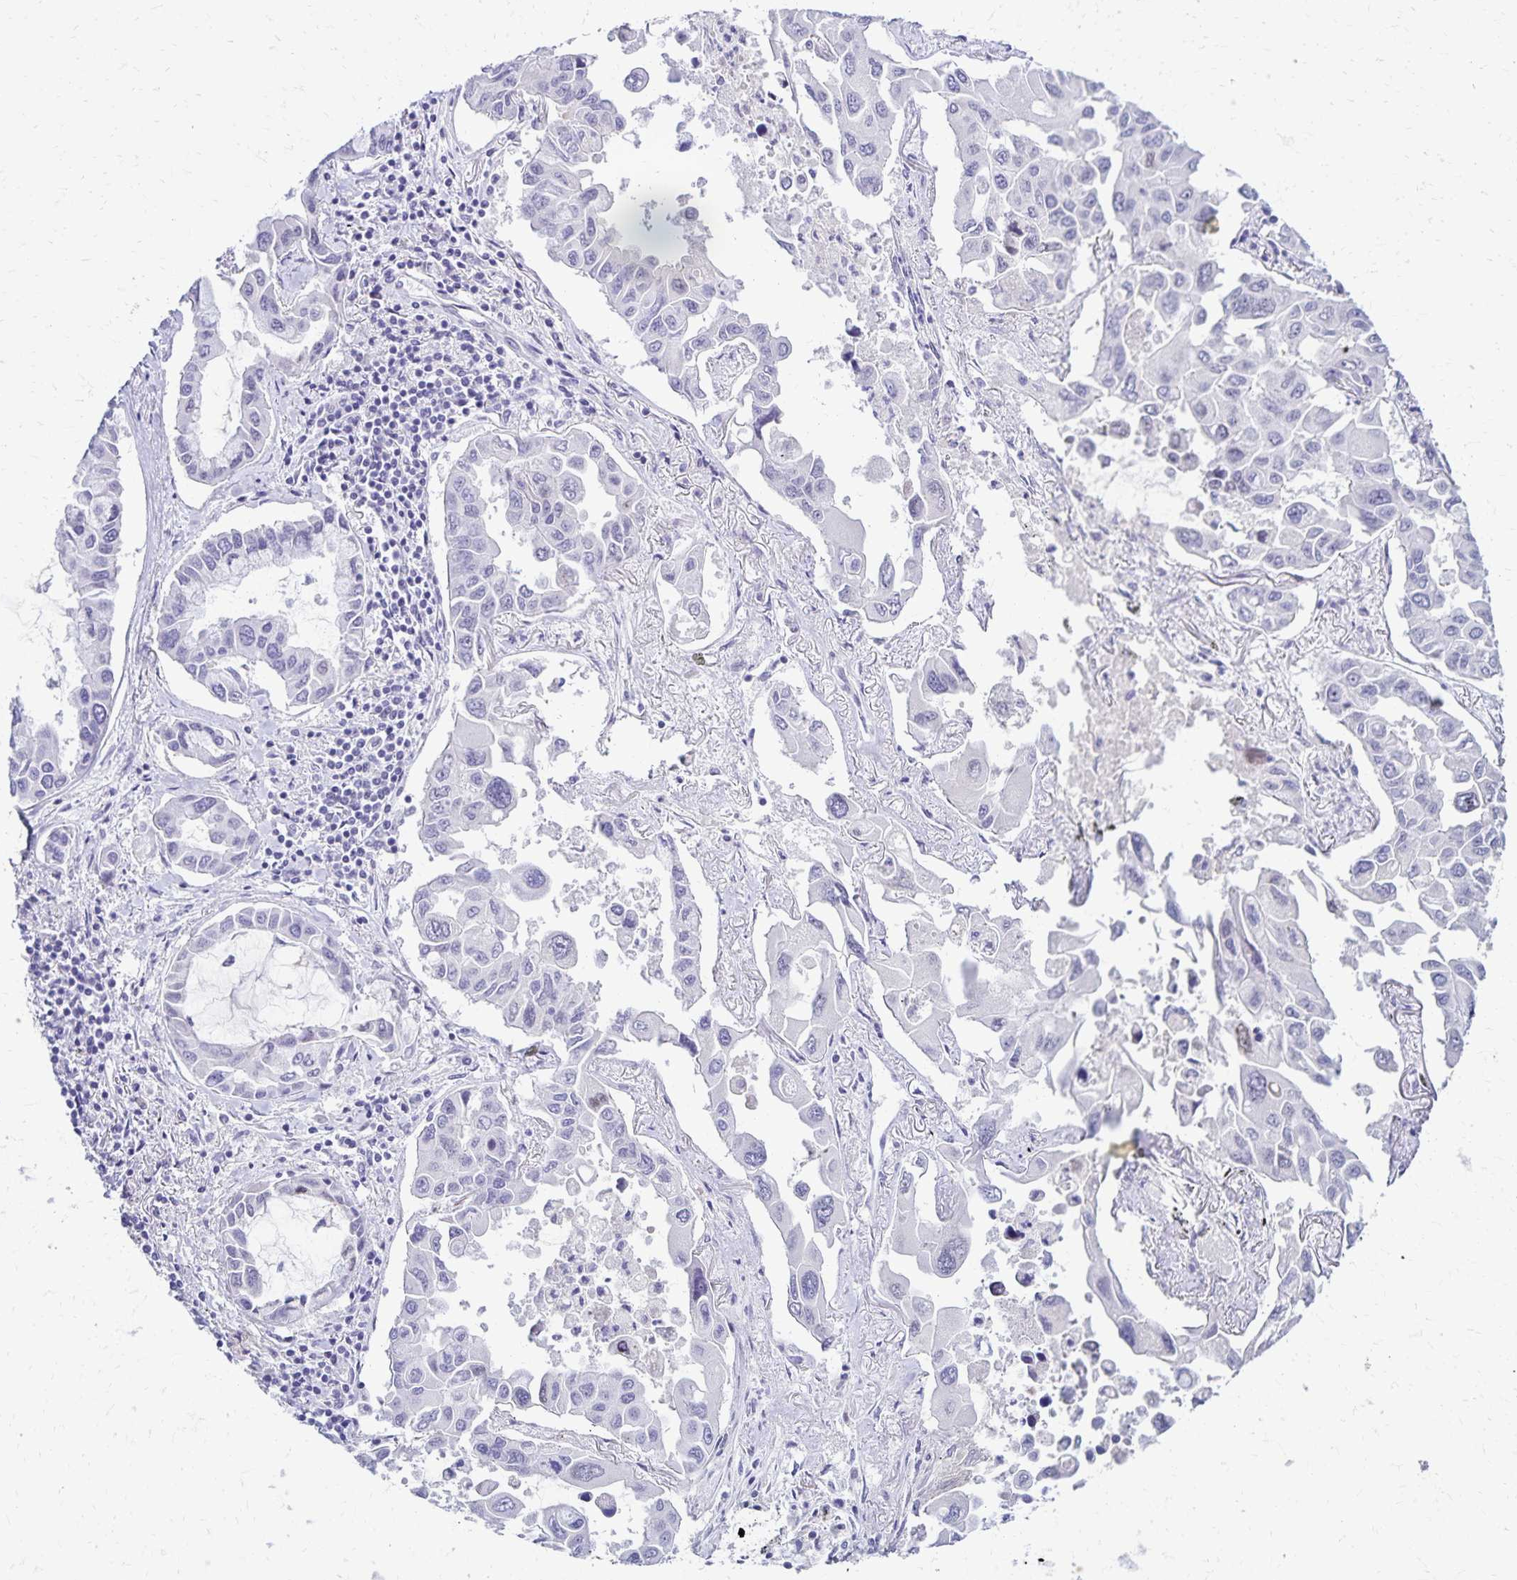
{"staining": {"intensity": "negative", "quantity": "none", "location": "none"}, "tissue": "lung cancer", "cell_type": "Tumor cells", "image_type": "cancer", "snomed": [{"axis": "morphology", "description": "Adenocarcinoma, NOS"}, {"axis": "topography", "description": "Lung"}], "caption": "This histopathology image is of lung cancer (adenocarcinoma) stained with immunohistochemistry (IHC) to label a protein in brown with the nuclei are counter-stained blue. There is no expression in tumor cells. Brightfield microscopy of IHC stained with DAB (3,3'-diaminobenzidine) (brown) and hematoxylin (blue), captured at high magnification.", "gene": "FAM166C", "patient": {"sex": "male", "age": 64}}